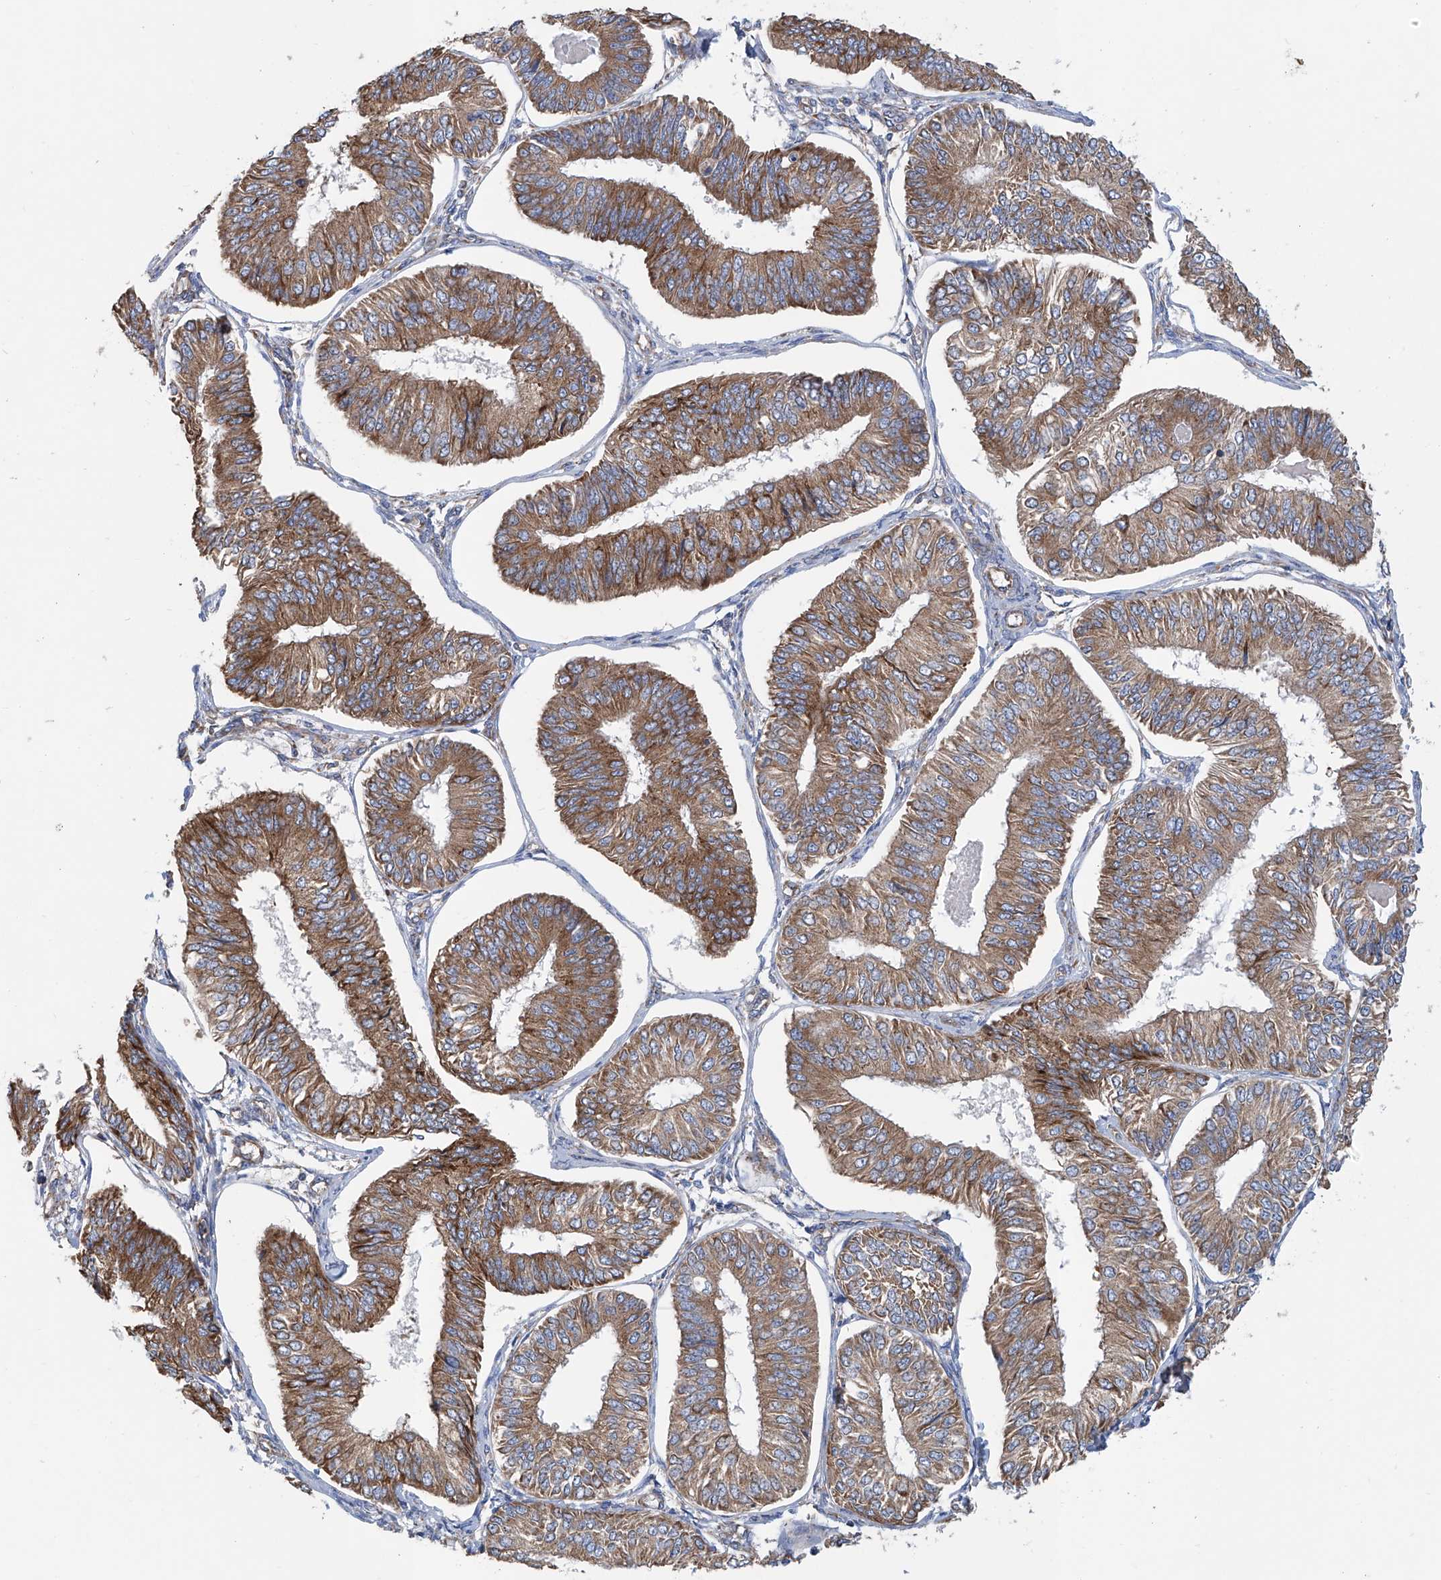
{"staining": {"intensity": "moderate", "quantity": ">75%", "location": "cytoplasmic/membranous"}, "tissue": "endometrial cancer", "cell_type": "Tumor cells", "image_type": "cancer", "snomed": [{"axis": "morphology", "description": "Adenocarcinoma, NOS"}, {"axis": "topography", "description": "Endometrium"}], "caption": "Immunohistochemical staining of endometrial cancer shows medium levels of moderate cytoplasmic/membranous protein expression in approximately >75% of tumor cells.", "gene": "SENP2", "patient": {"sex": "female", "age": 58}}